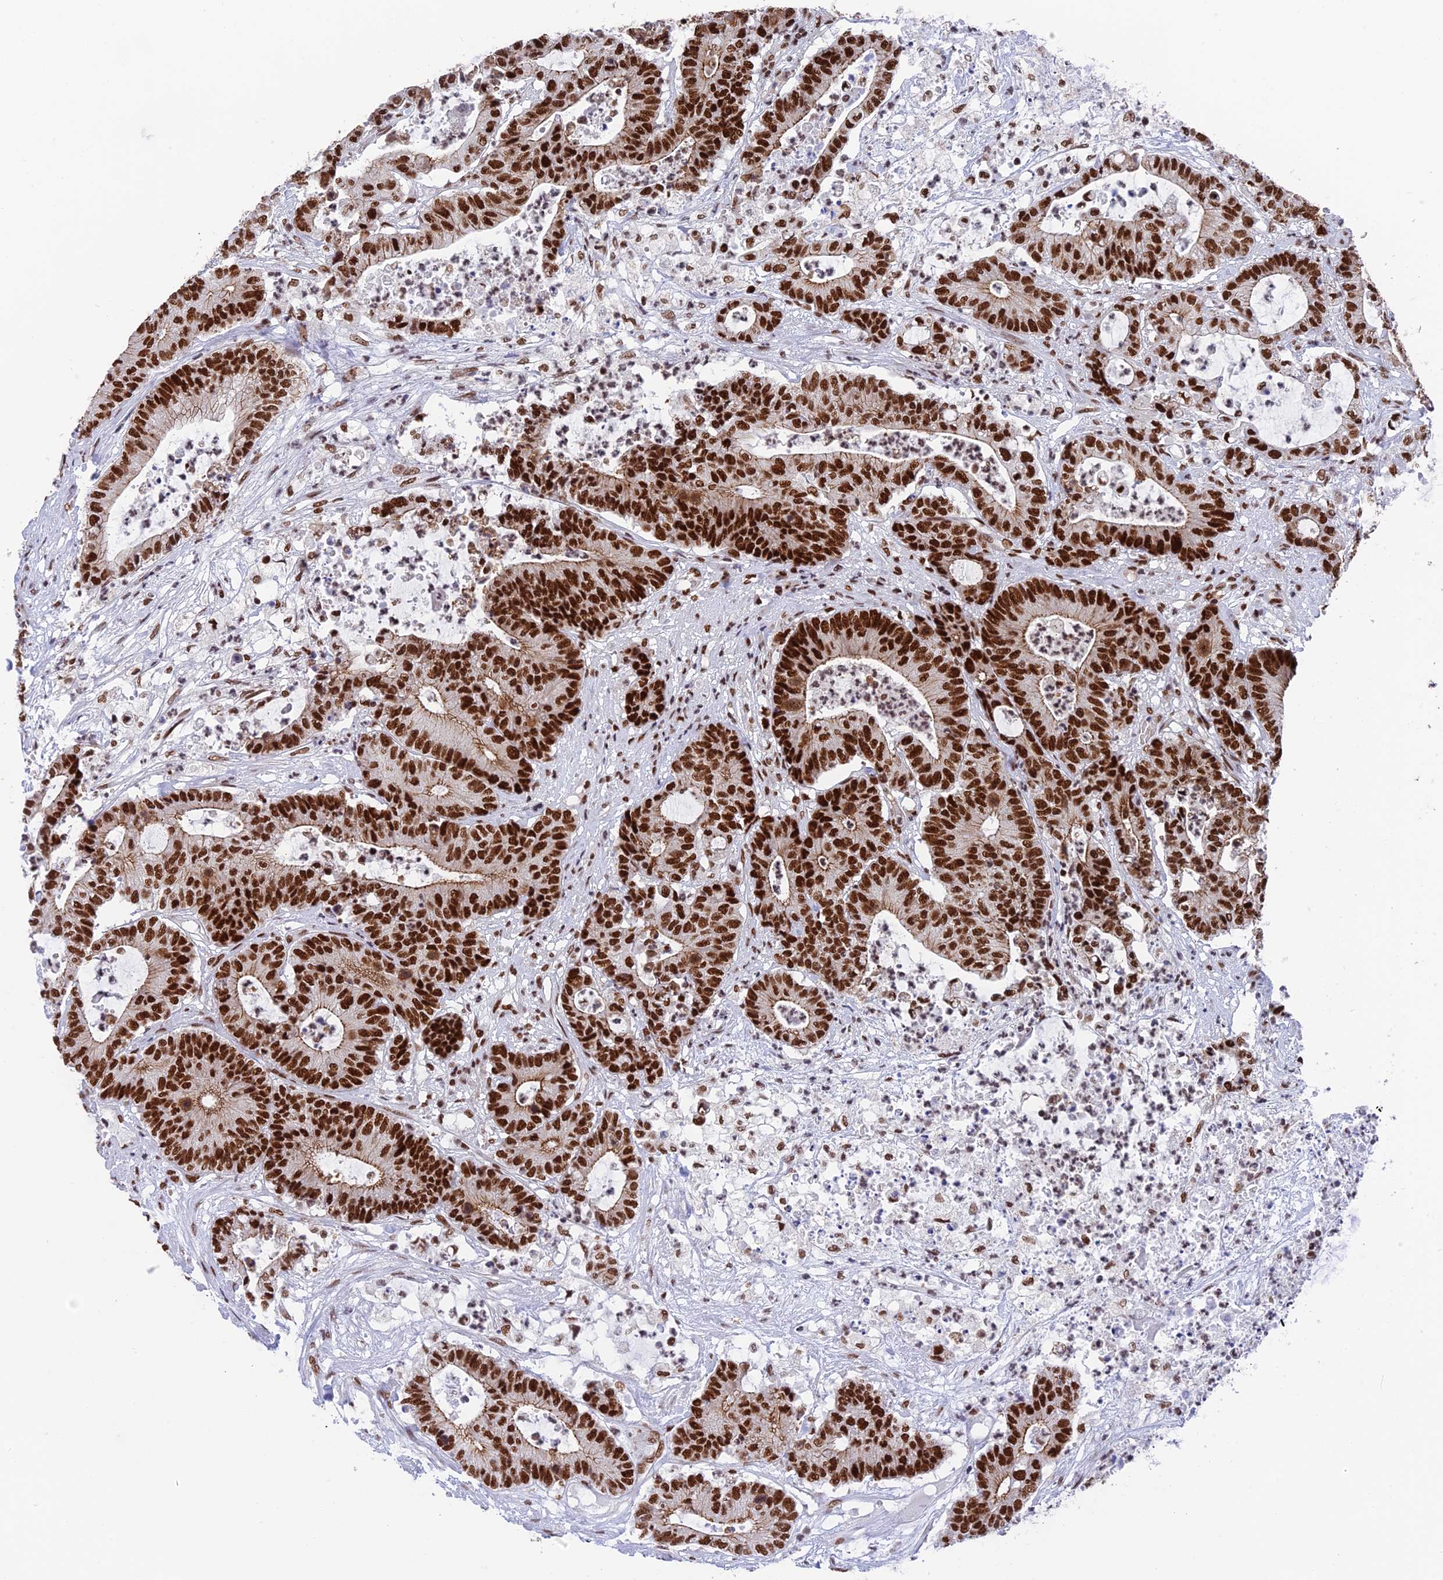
{"staining": {"intensity": "strong", "quantity": ">75%", "location": "nuclear"}, "tissue": "colorectal cancer", "cell_type": "Tumor cells", "image_type": "cancer", "snomed": [{"axis": "morphology", "description": "Adenocarcinoma, NOS"}, {"axis": "topography", "description": "Colon"}], "caption": "Approximately >75% of tumor cells in colorectal cancer (adenocarcinoma) demonstrate strong nuclear protein expression as visualized by brown immunohistochemical staining.", "gene": "EEF1AKMT3", "patient": {"sex": "female", "age": 84}}